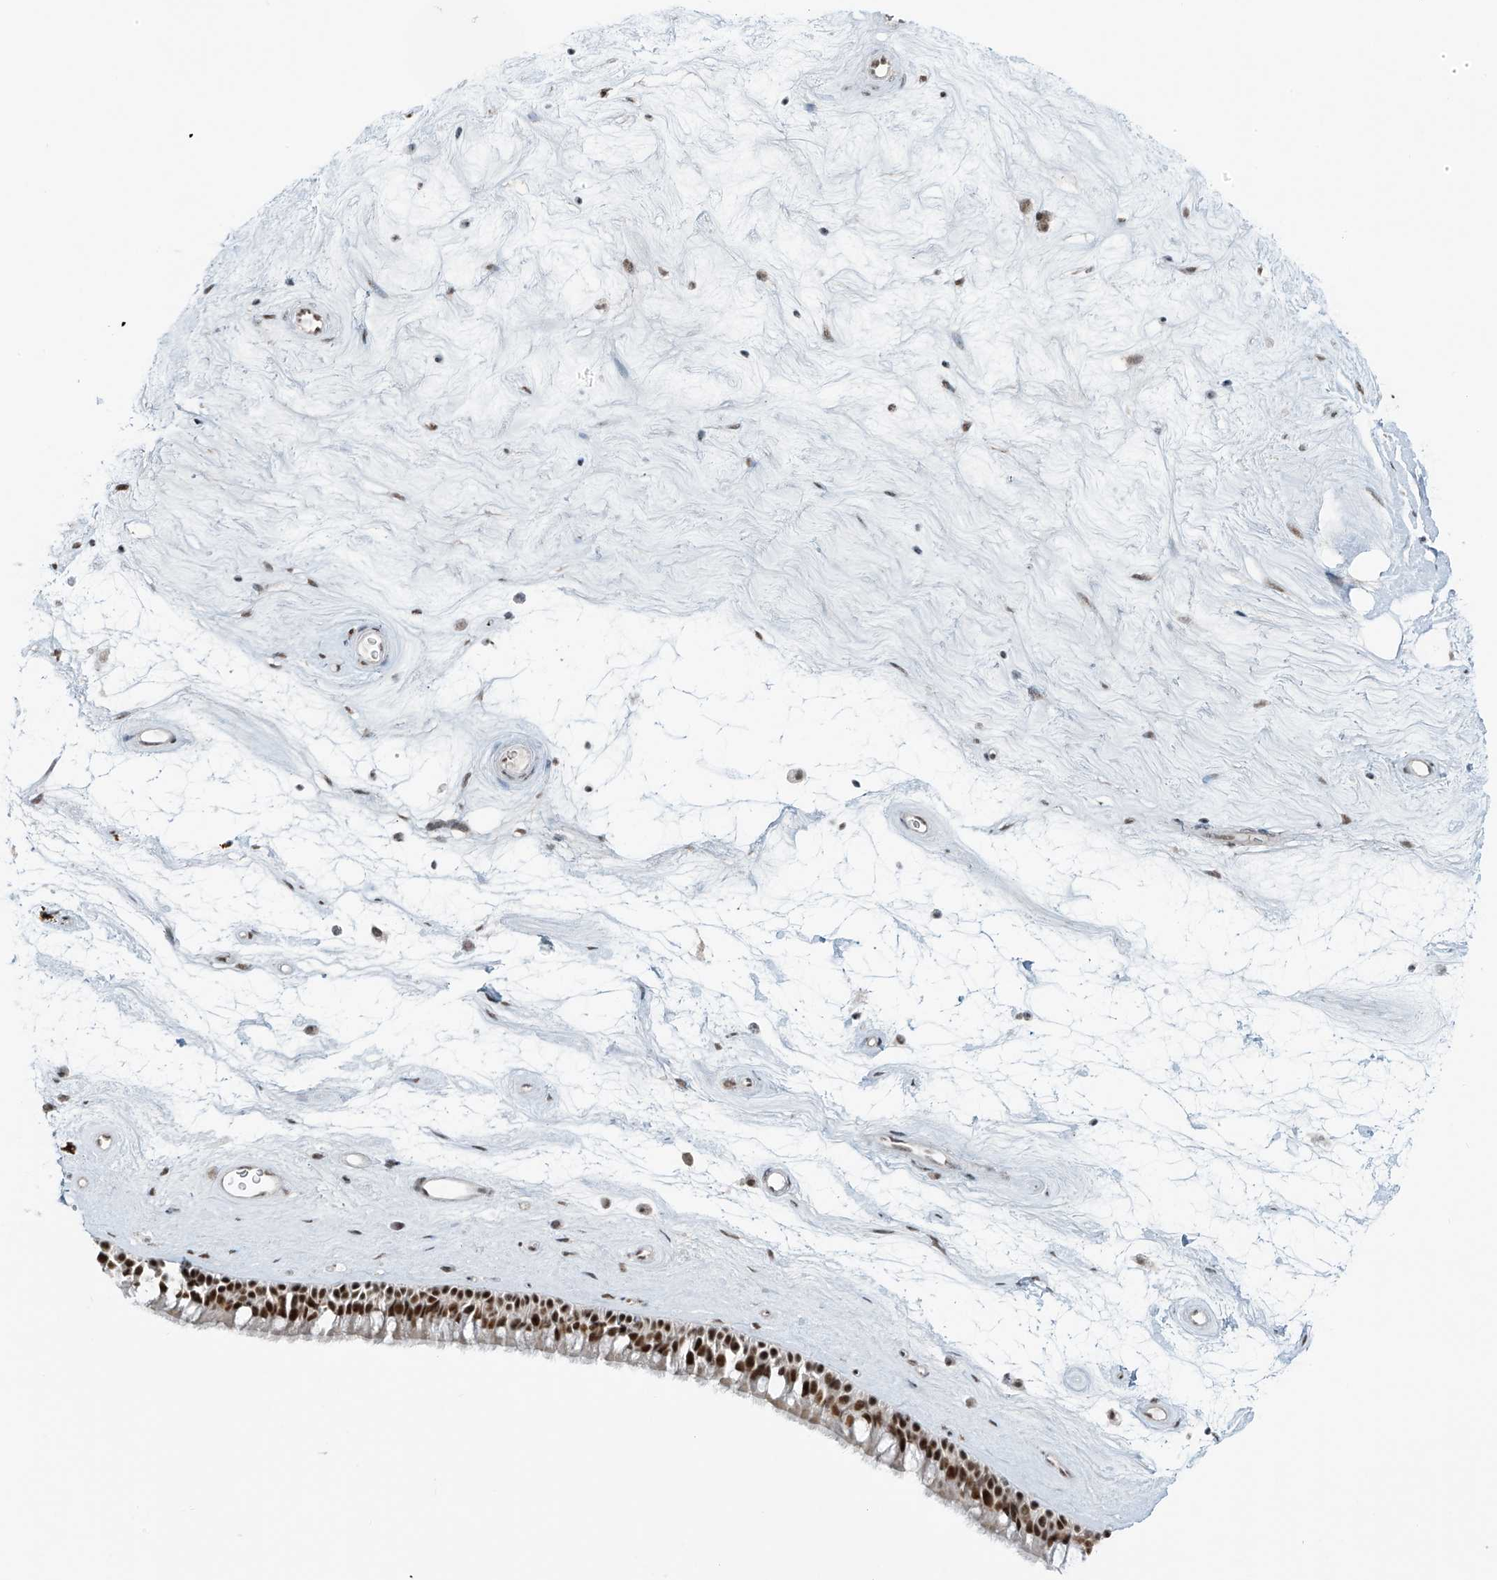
{"staining": {"intensity": "strong", "quantity": ">75%", "location": "nuclear"}, "tissue": "nasopharynx", "cell_type": "Respiratory epithelial cells", "image_type": "normal", "snomed": [{"axis": "morphology", "description": "Normal tissue, NOS"}, {"axis": "topography", "description": "Nasopharynx"}], "caption": "Nasopharynx stained for a protein (brown) exhibits strong nuclear positive positivity in approximately >75% of respiratory epithelial cells.", "gene": "WRNIP1", "patient": {"sex": "male", "age": 64}}